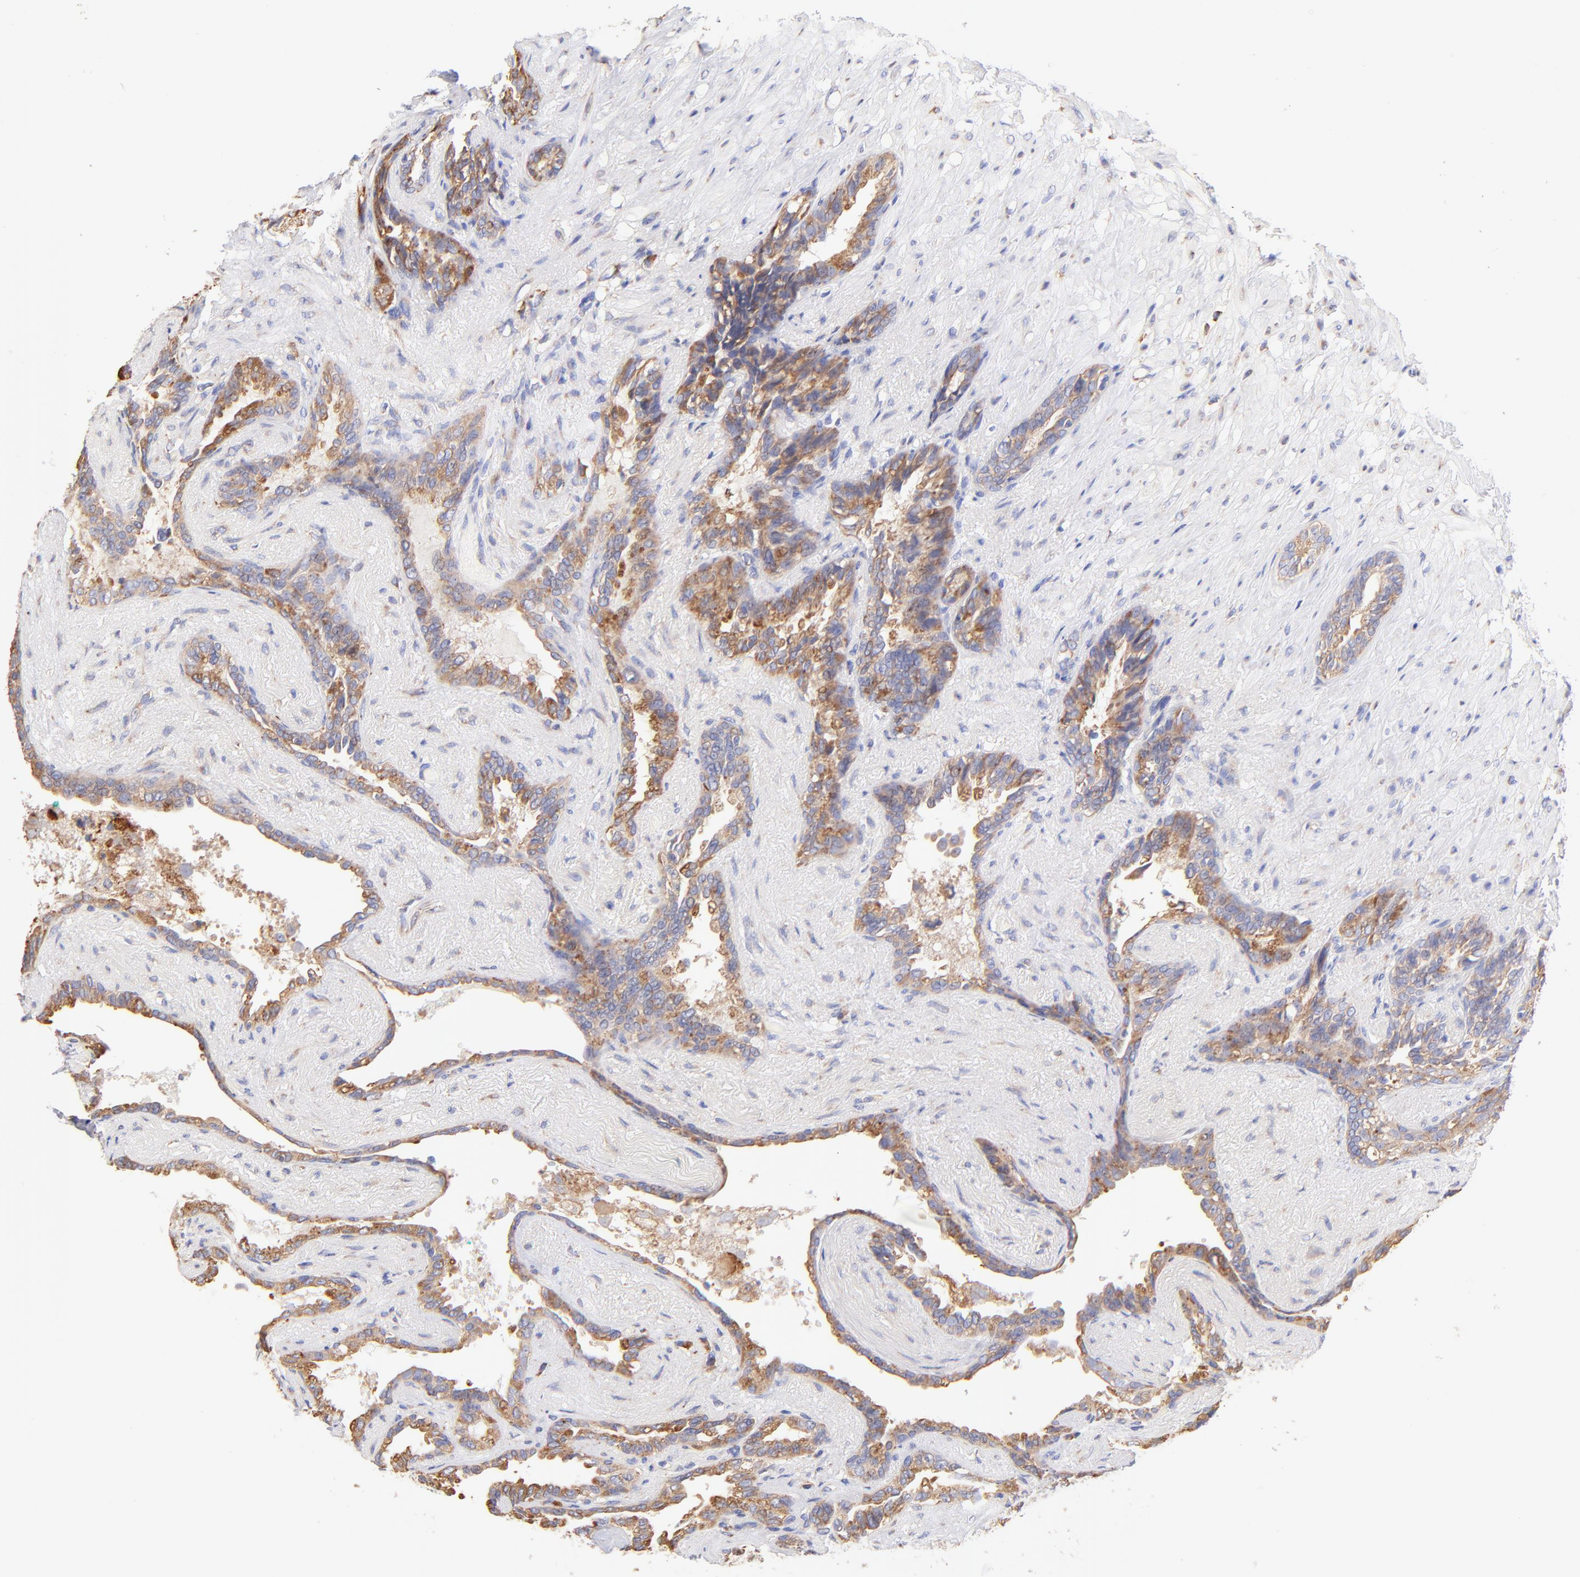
{"staining": {"intensity": "moderate", "quantity": ">75%", "location": "cytoplasmic/membranous"}, "tissue": "seminal vesicle", "cell_type": "Glandular cells", "image_type": "normal", "snomed": [{"axis": "morphology", "description": "Normal tissue, NOS"}, {"axis": "topography", "description": "Seminal veicle"}], "caption": "Seminal vesicle stained with a brown dye exhibits moderate cytoplasmic/membranous positive expression in about >75% of glandular cells.", "gene": "RPL30", "patient": {"sex": "male", "age": 61}}